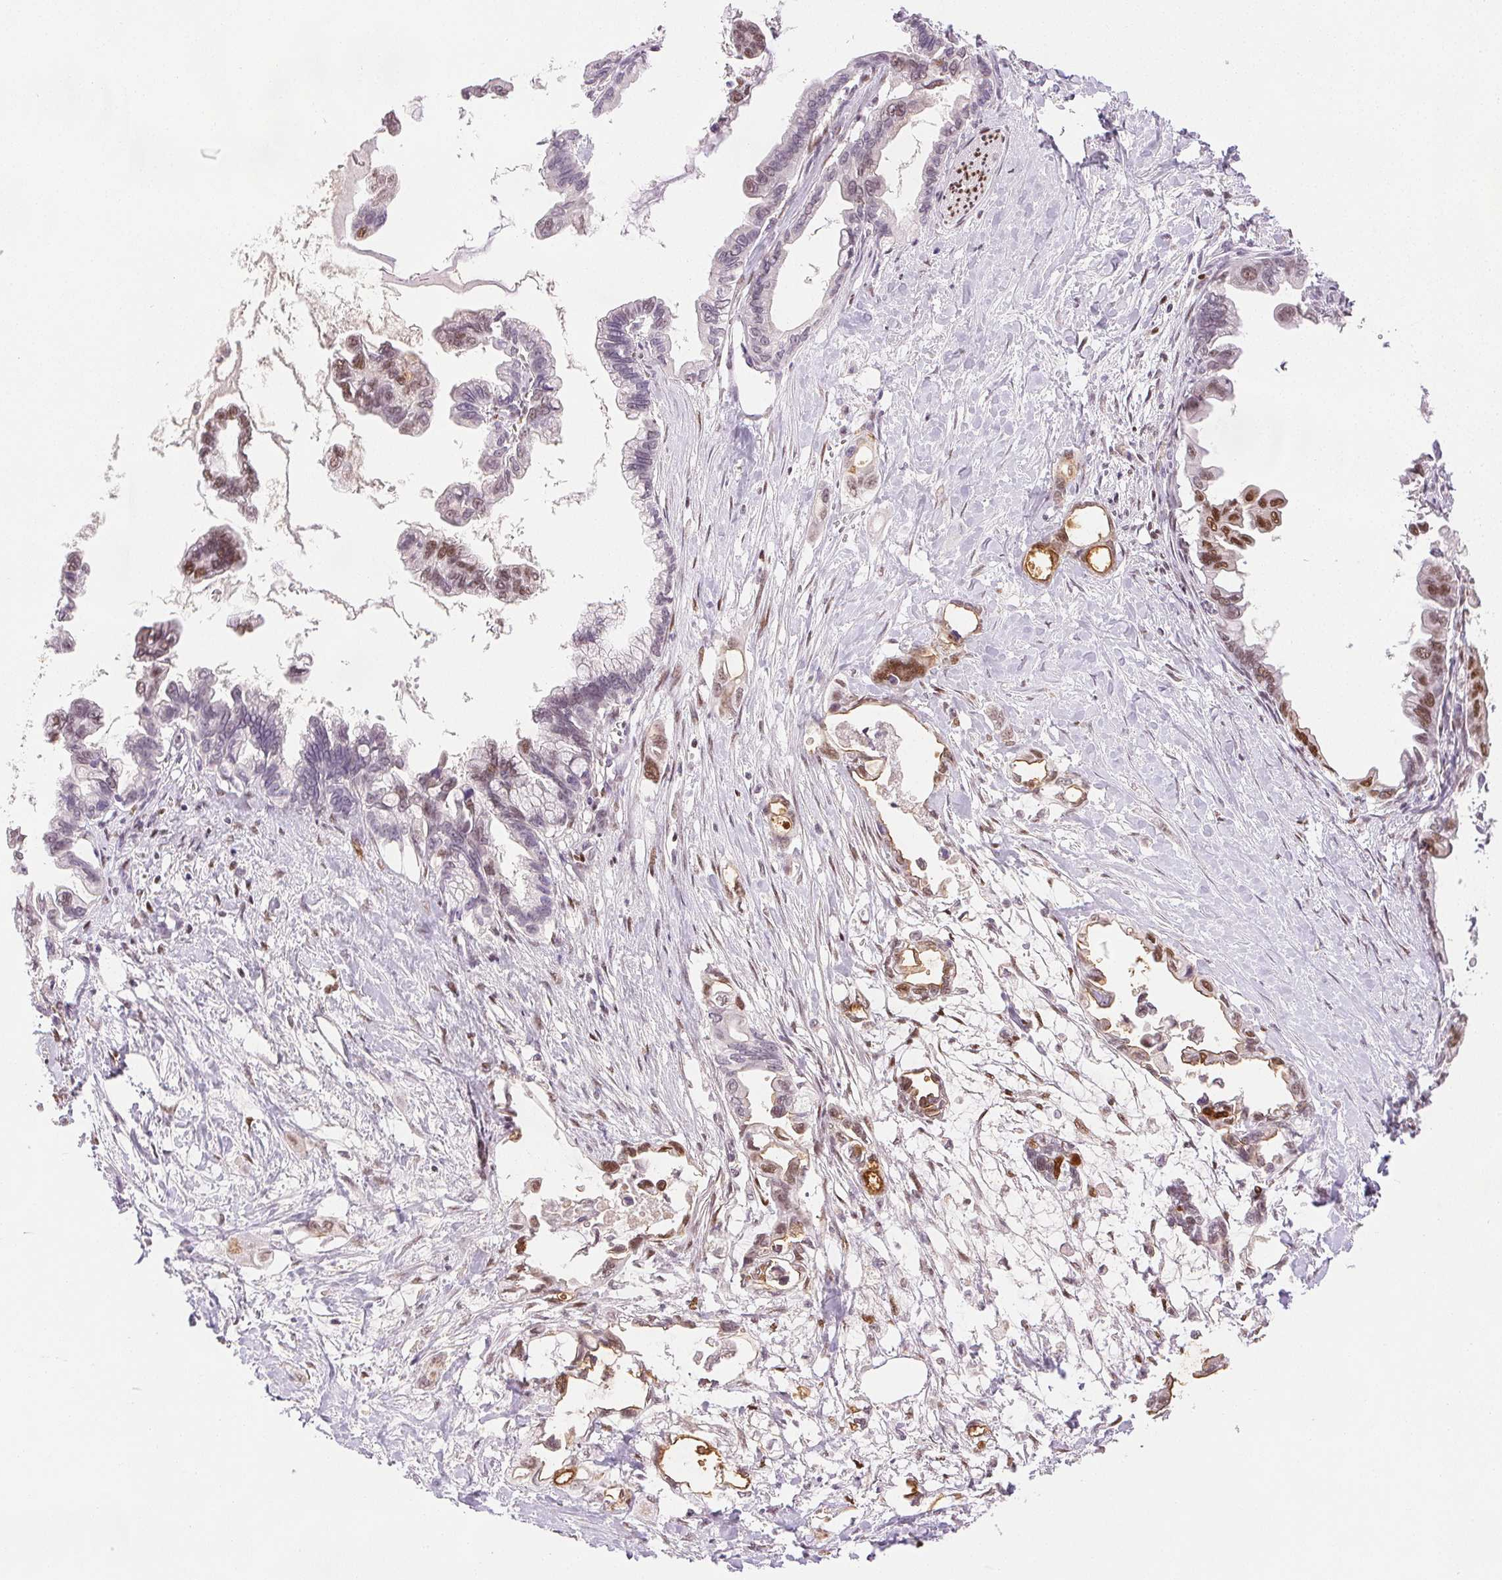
{"staining": {"intensity": "moderate", "quantity": "25%-75%", "location": "nuclear"}, "tissue": "pancreatic cancer", "cell_type": "Tumor cells", "image_type": "cancer", "snomed": [{"axis": "morphology", "description": "Adenocarcinoma, NOS"}, {"axis": "topography", "description": "Pancreas"}], "caption": "Protein expression analysis of adenocarcinoma (pancreatic) exhibits moderate nuclear positivity in about 25%-75% of tumor cells. (IHC, brightfield microscopy, high magnification).", "gene": "RUNX2", "patient": {"sex": "male", "age": 61}}